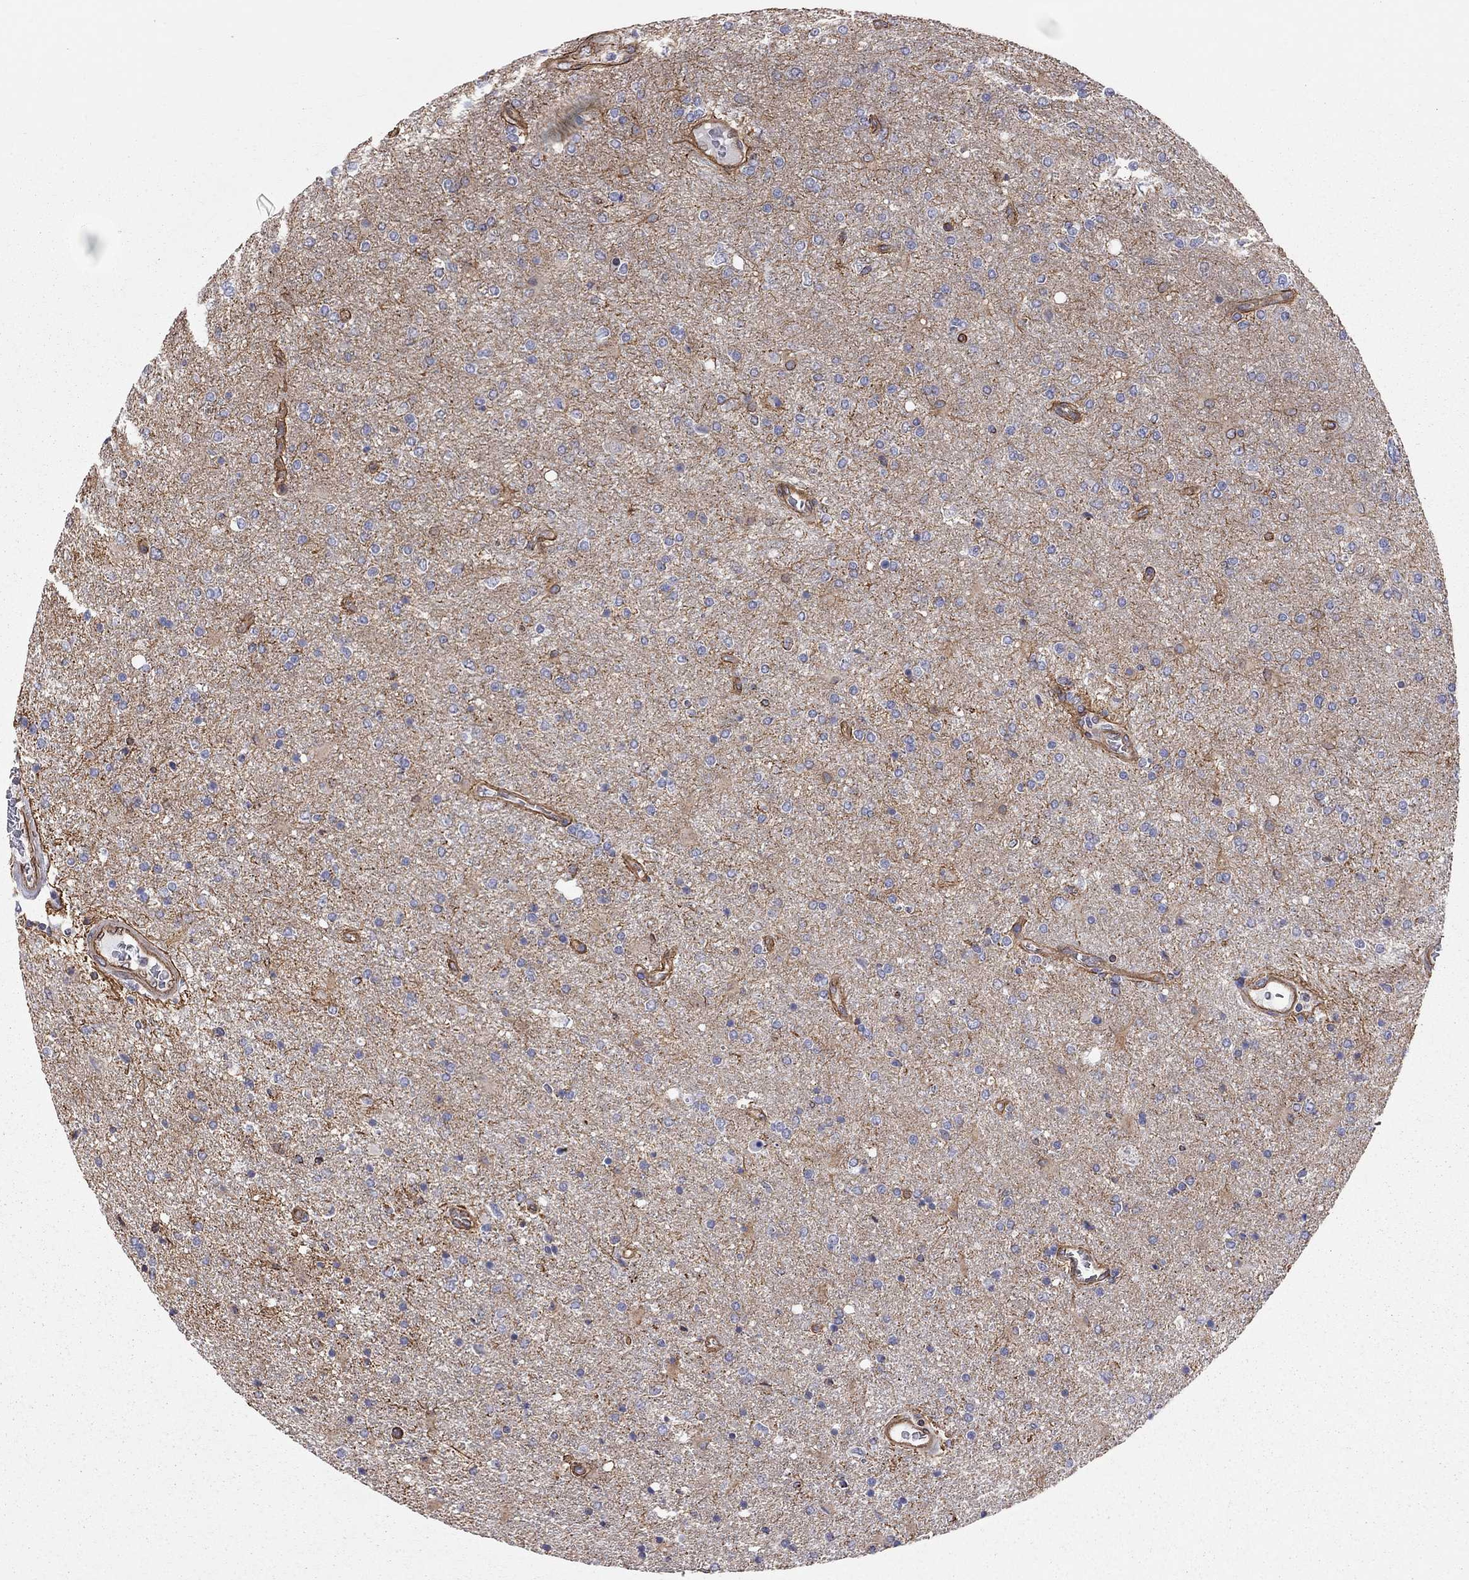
{"staining": {"intensity": "negative", "quantity": "none", "location": "none"}, "tissue": "glioma", "cell_type": "Tumor cells", "image_type": "cancer", "snomed": [{"axis": "morphology", "description": "Glioma, malignant, High grade"}, {"axis": "topography", "description": "Cerebral cortex"}], "caption": "Immunohistochemistry (IHC) photomicrograph of human glioma stained for a protein (brown), which reveals no expression in tumor cells.", "gene": "BICDL2", "patient": {"sex": "male", "age": 70}}